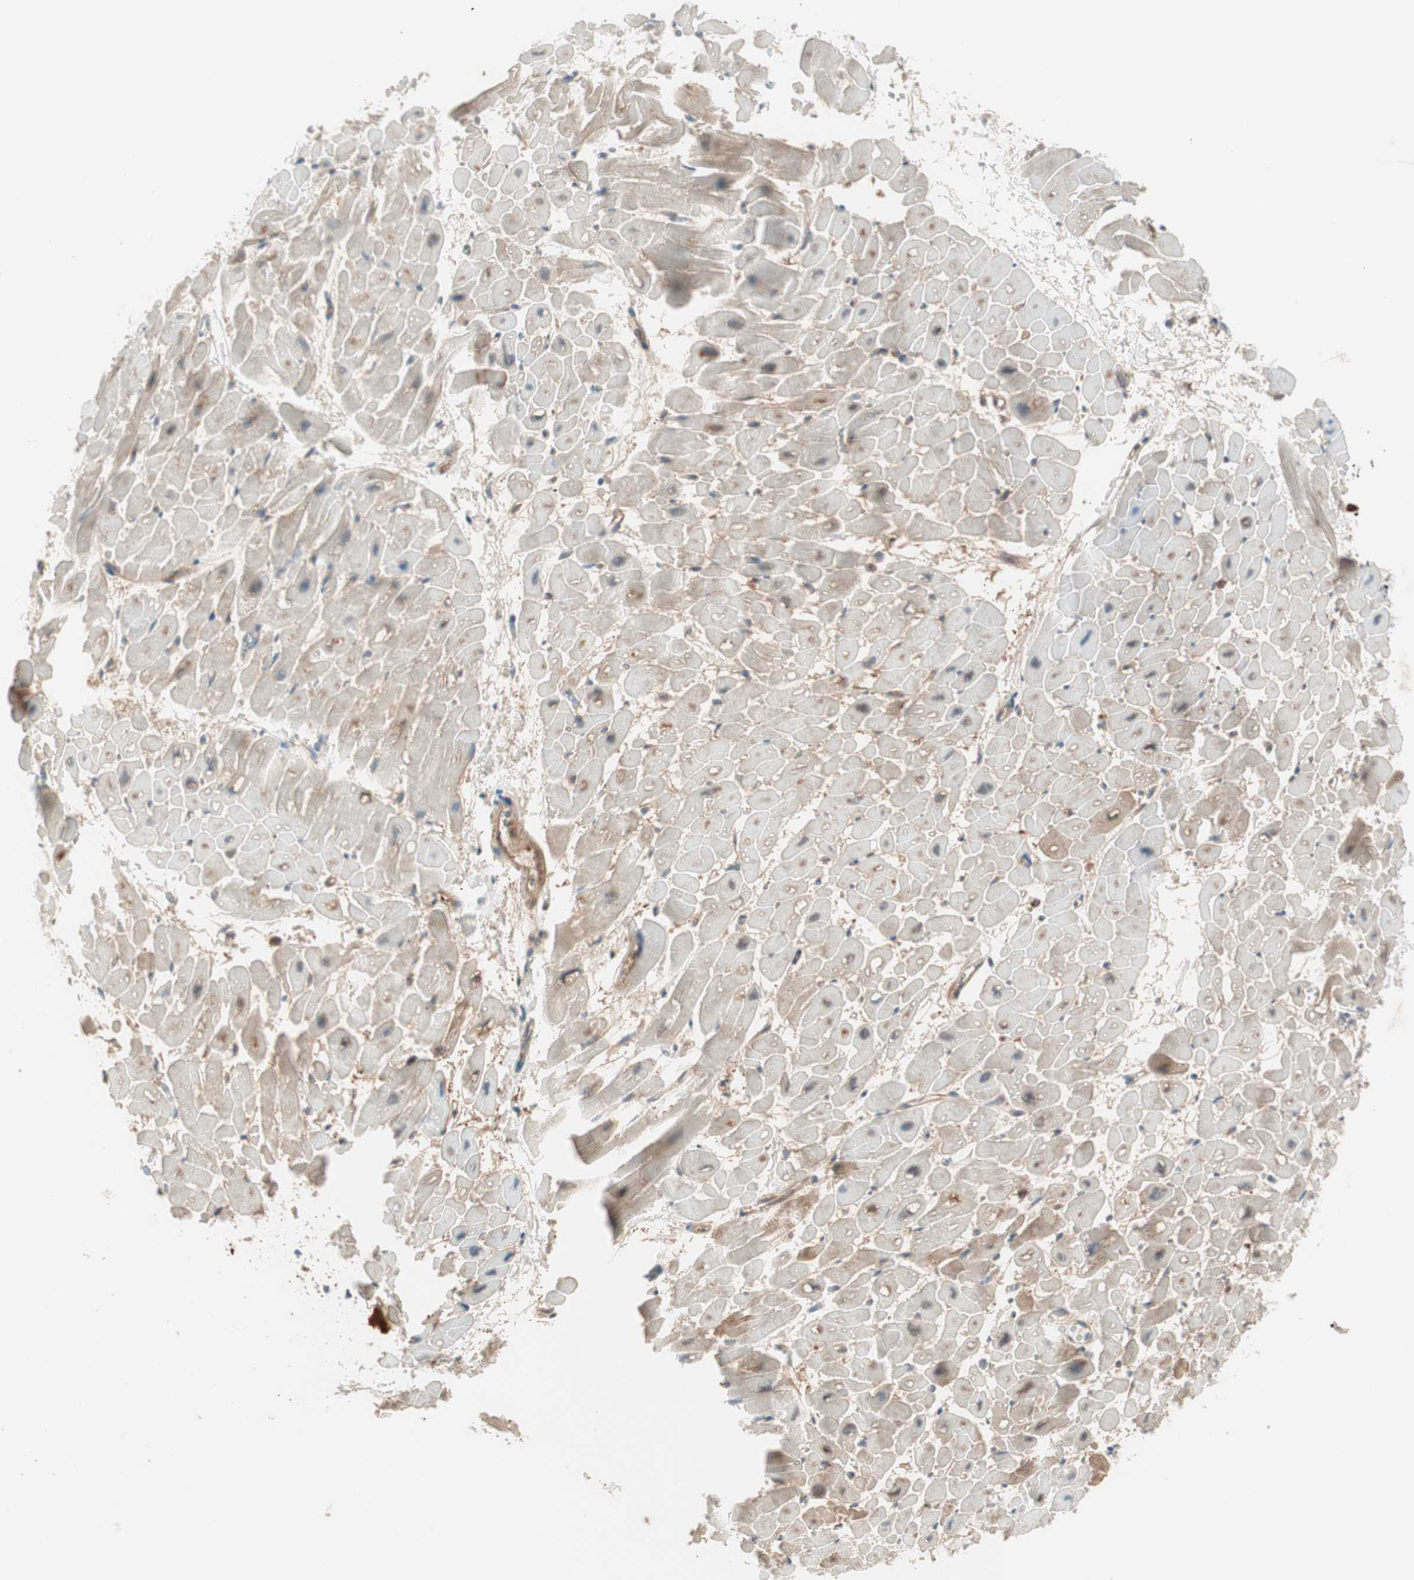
{"staining": {"intensity": "moderate", "quantity": "25%-75%", "location": "cytoplasmic/membranous"}, "tissue": "heart muscle", "cell_type": "Cardiomyocytes", "image_type": "normal", "snomed": [{"axis": "morphology", "description": "Normal tissue, NOS"}, {"axis": "topography", "description": "Heart"}], "caption": "The immunohistochemical stain shows moderate cytoplasmic/membranous positivity in cardiomyocytes of unremarkable heart muscle. (brown staining indicates protein expression, while blue staining denotes nuclei).", "gene": "GALT", "patient": {"sex": "male", "age": 45}}